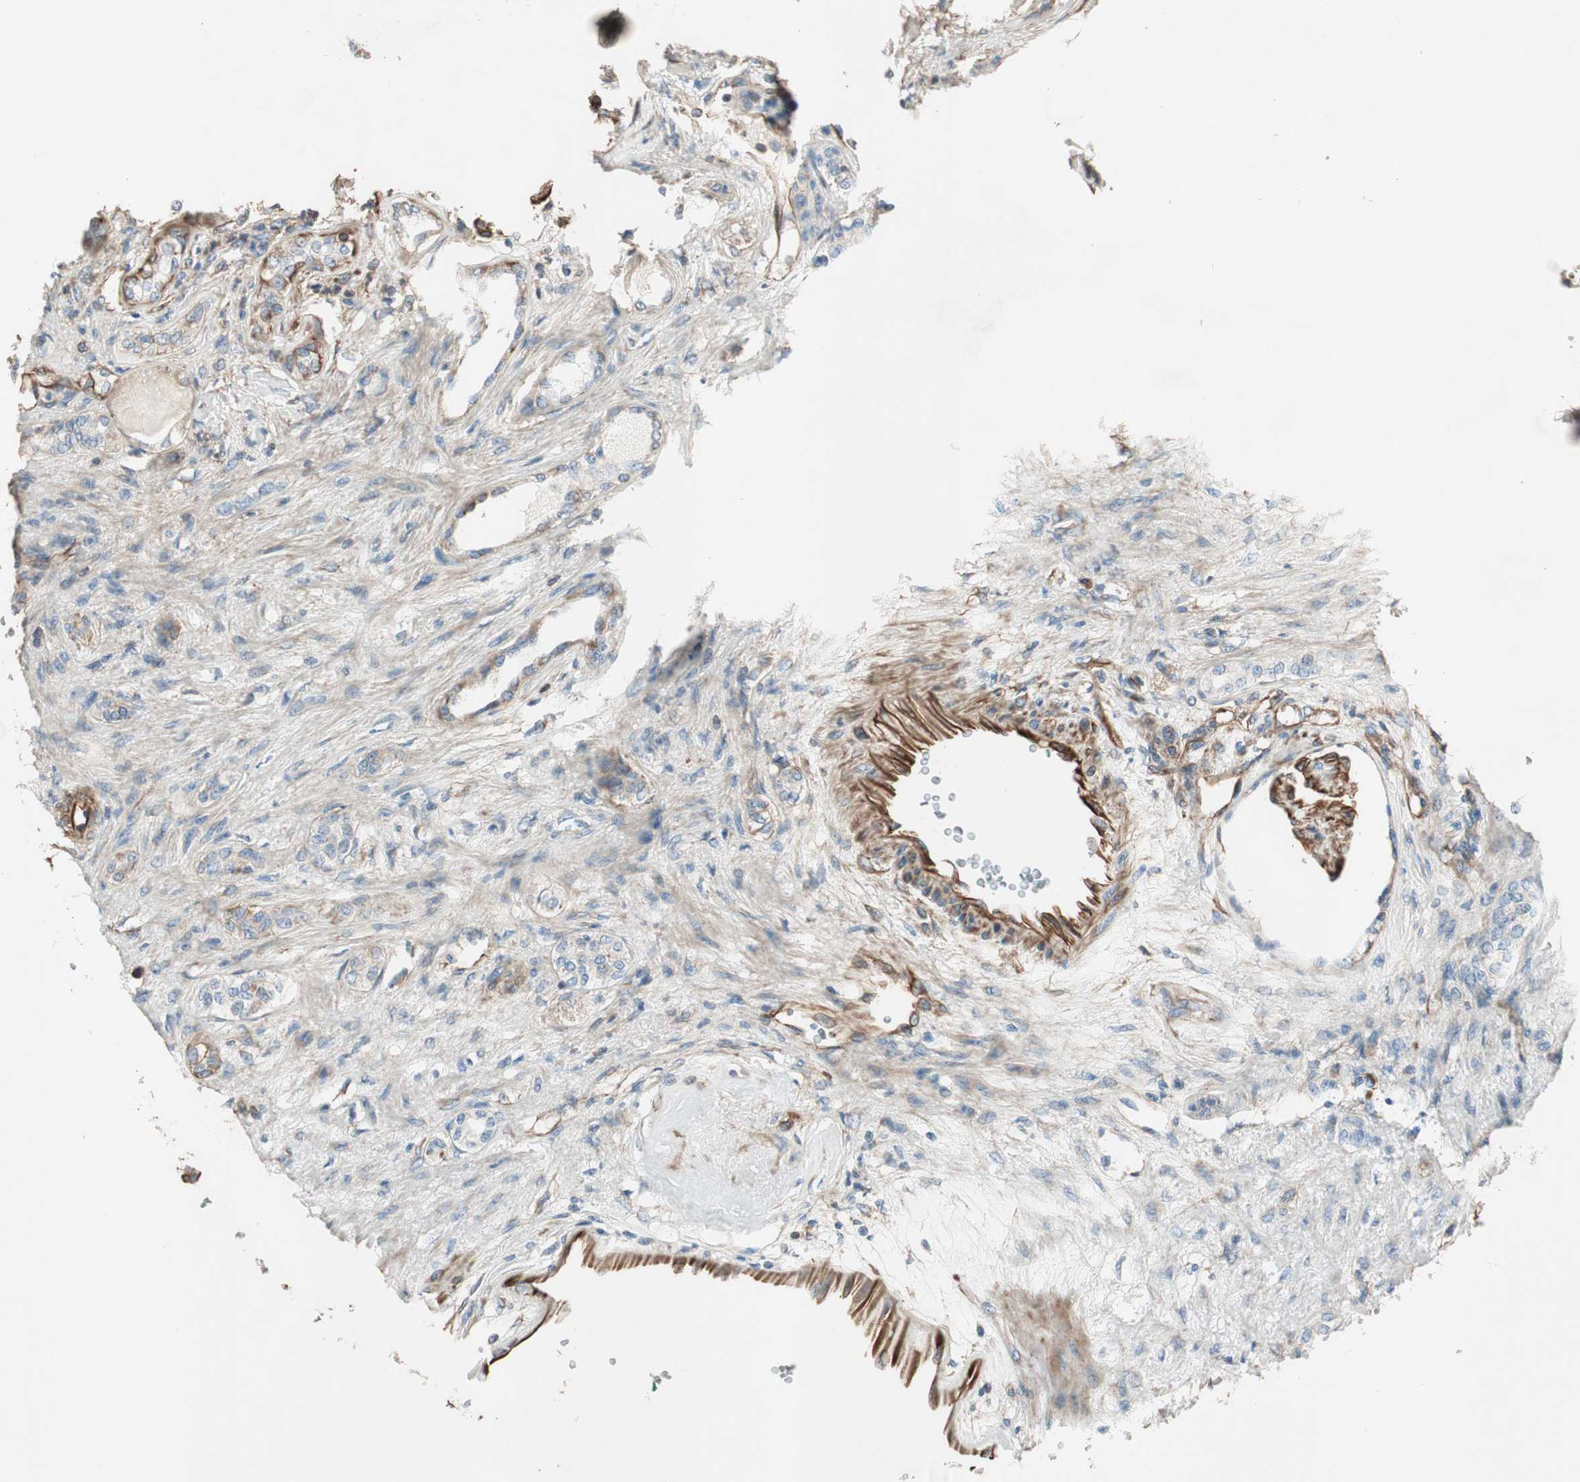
{"staining": {"intensity": "negative", "quantity": "none", "location": "none"}, "tissue": "renal cancer", "cell_type": "Tumor cells", "image_type": "cancer", "snomed": [{"axis": "morphology", "description": "Adenocarcinoma, NOS"}, {"axis": "topography", "description": "Kidney"}], "caption": "Immunohistochemical staining of human renal cancer shows no significant expression in tumor cells.", "gene": "SRCIN1", "patient": {"sex": "female", "age": 83}}